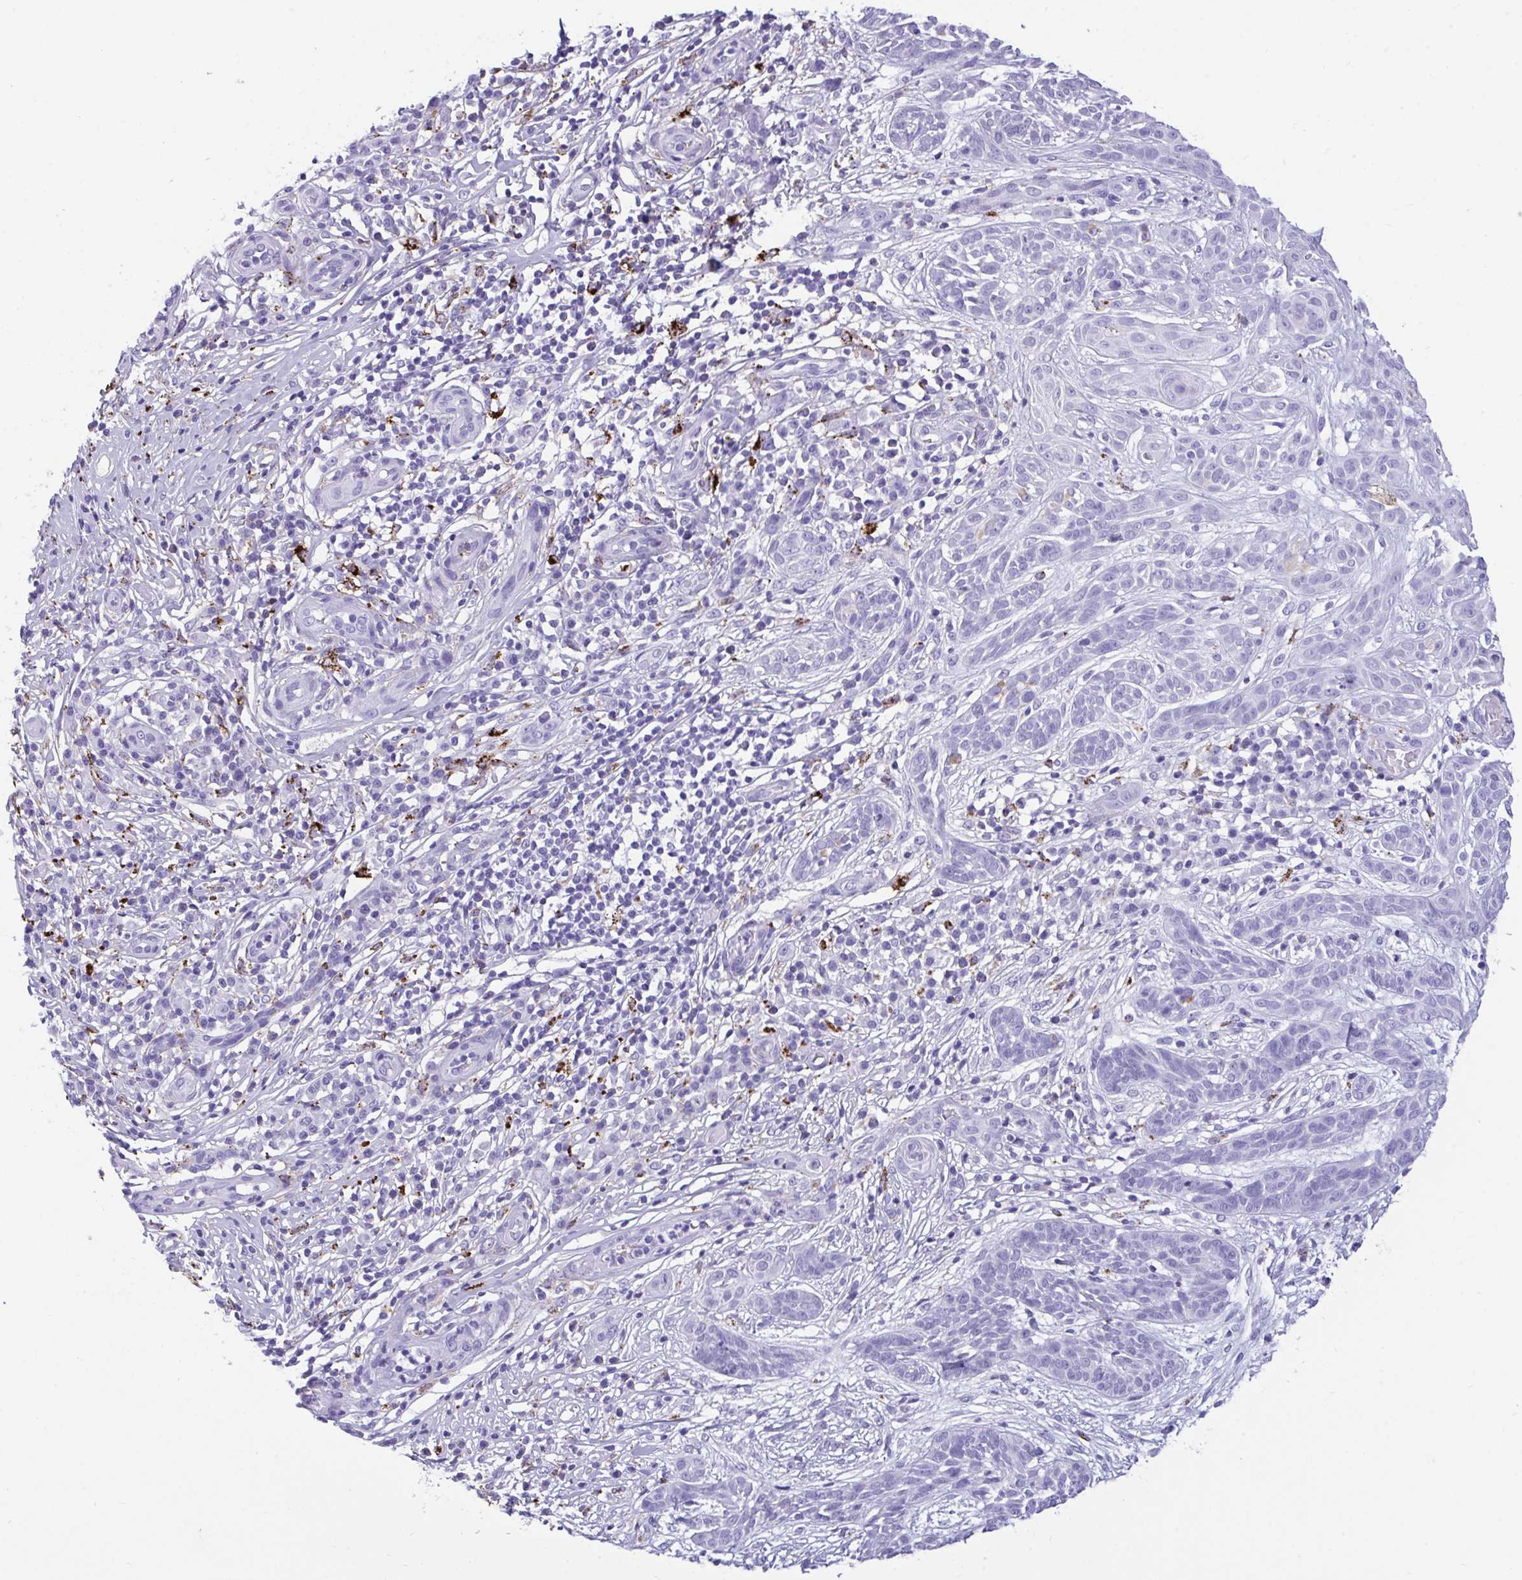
{"staining": {"intensity": "negative", "quantity": "none", "location": "none"}, "tissue": "skin cancer", "cell_type": "Tumor cells", "image_type": "cancer", "snomed": [{"axis": "morphology", "description": "Basal cell carcinoma"}, {"axis": "topography", "description": "Skin"}, {"axis": "topography", "description": "Skin, foot"}], "caption": "Tumor cells are negative for protein expression in human skin cancer.", "gene": "CPVL", "patient": {"sex": "female", "age": 86}}